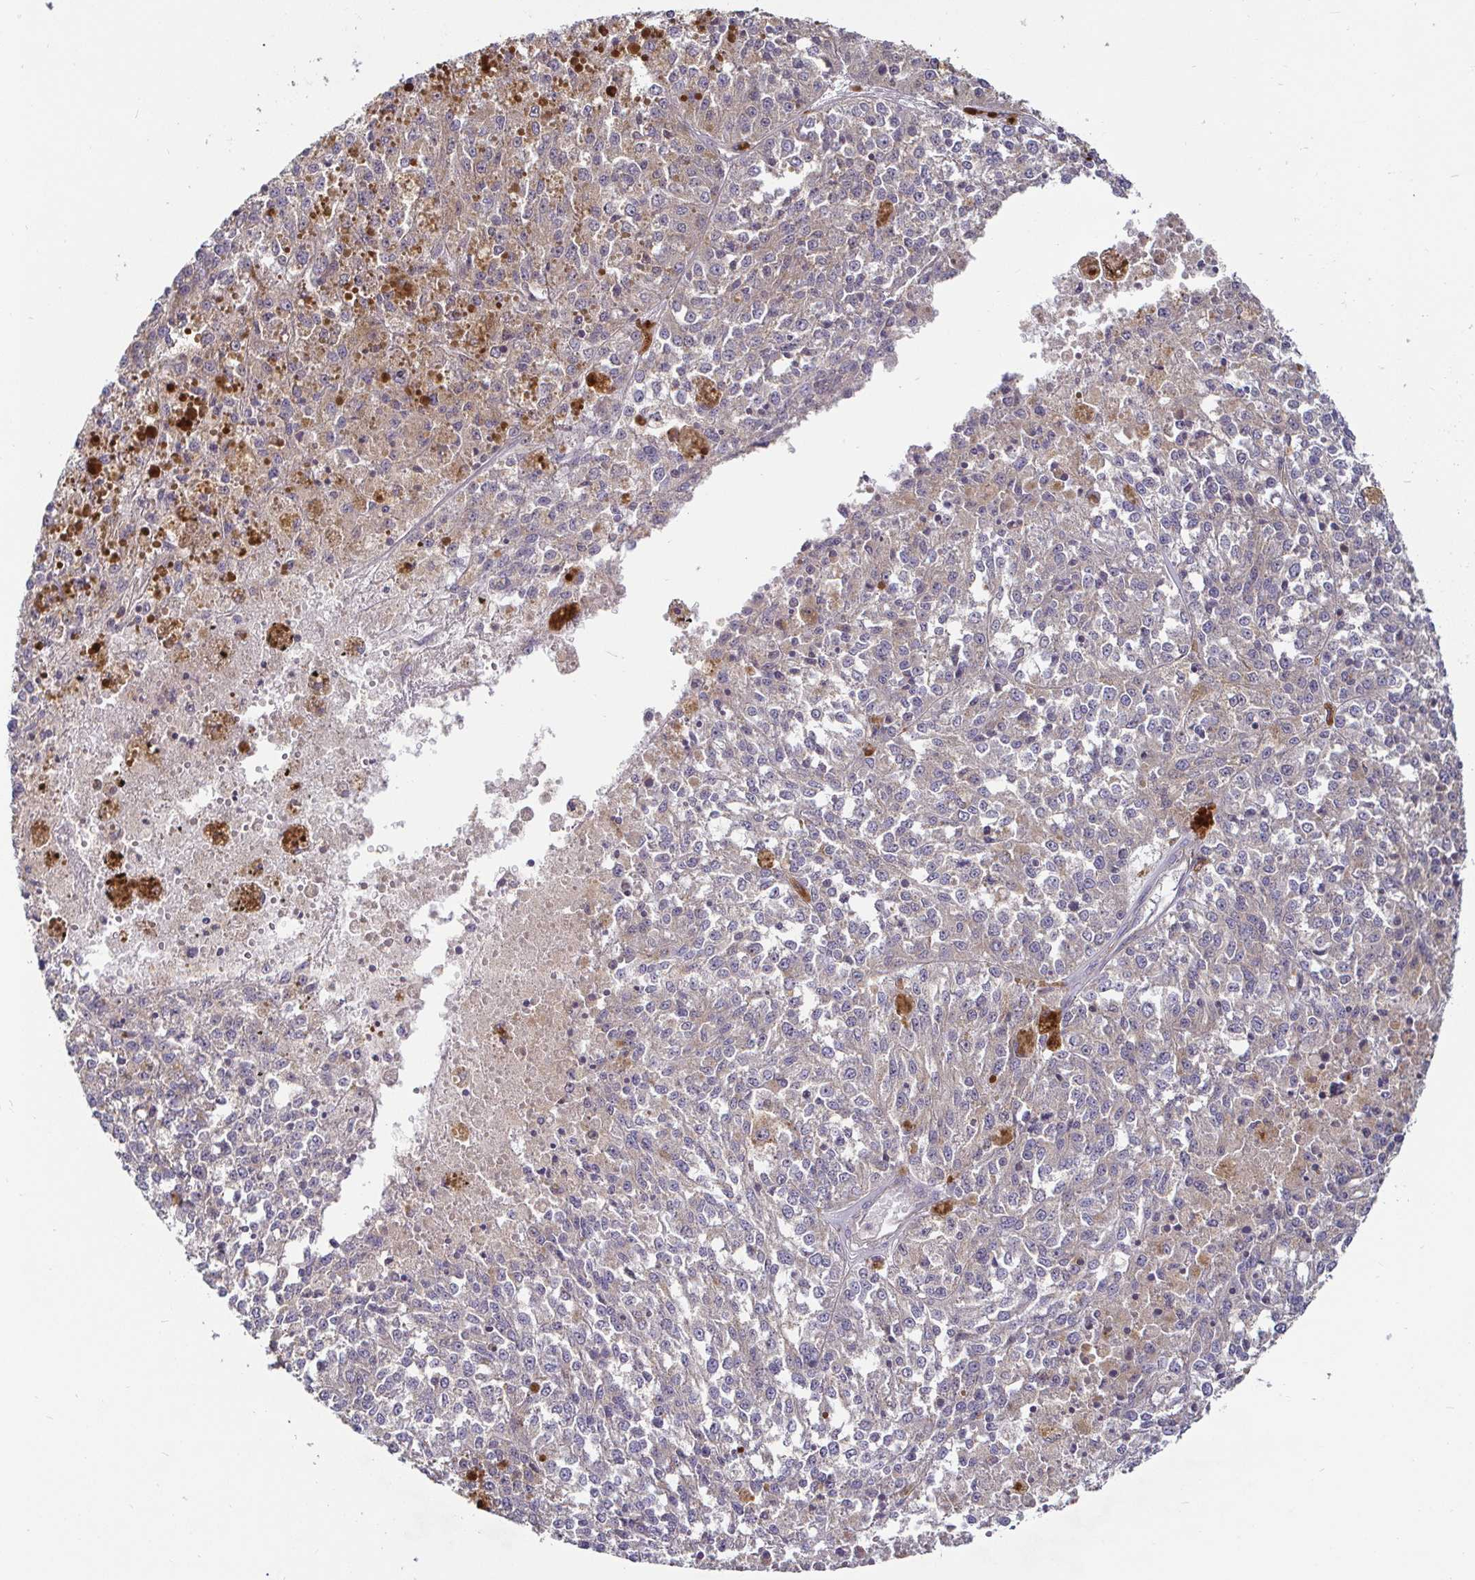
{"staining": {"intensity": "negative", "quantity": "none", "location": "none"}, "tissue": "melanoma", "cell_type": "Tumor cells", "image_type": "cancer", "snomed": [{"axis": "morphology", "description": "Malignant melanoma, Metastatic site"}, {"axis": "topography", "description": "Lymph node"}], "caption": "Immunohistochemistry of human malignant melanoma (metastatic site) reveals no positivity in tumor cells.", "gene": "CDH18", "patient": {"sex": "female", "age": 64}}